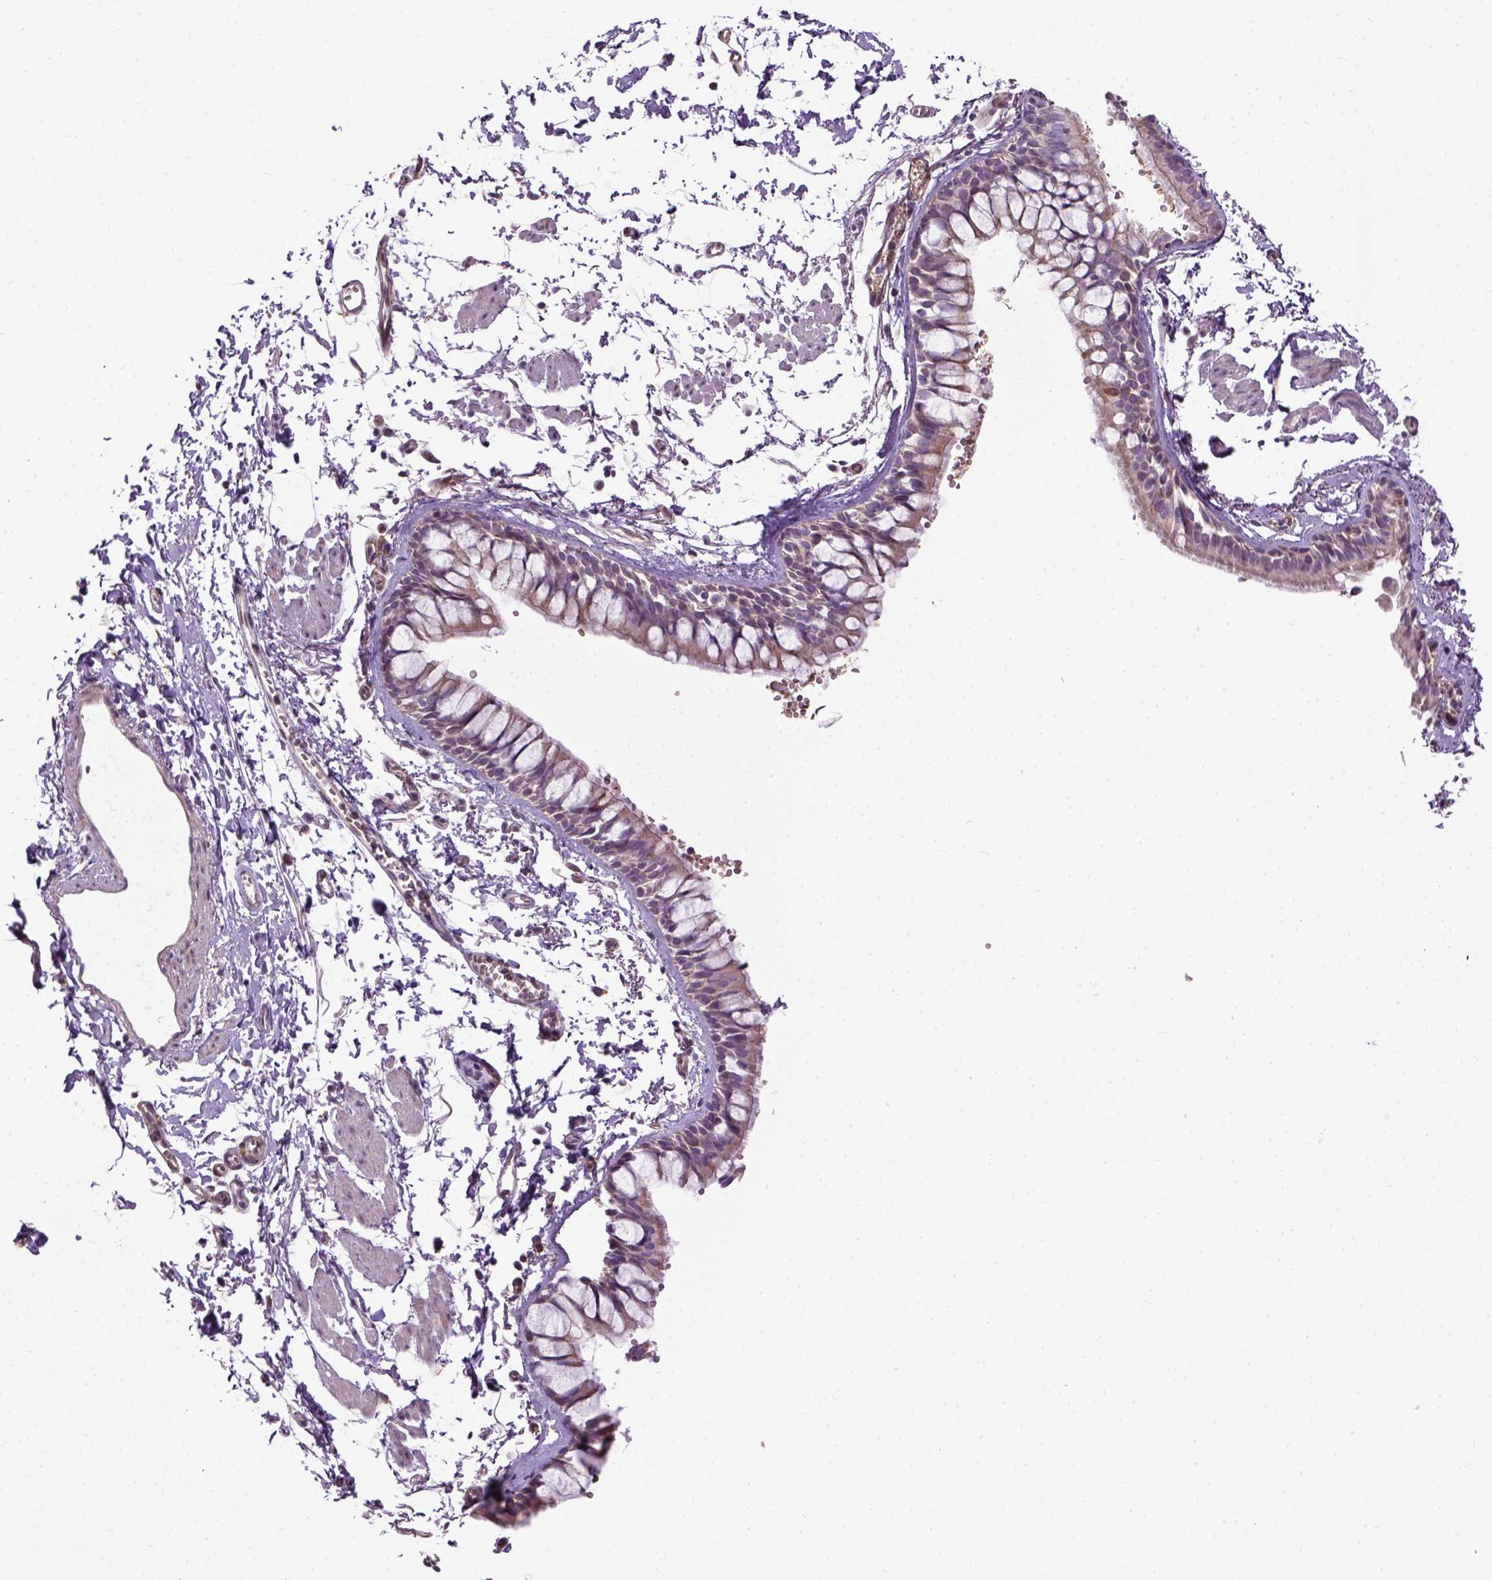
{"staining": {"intensity": "weak", "quantity": "25%-75%", "location": "cytoplasmic/membranous"}, "tissue": "bronchus", "cell_type": "Respiratory epithelial cells", "image_type": "normal", "snomed": [{"axis": "morphology", "description": "Normal tissue, NOS"}, {"axis": "topography", "description": "Cartilage tissue"}, {"axis": "topography", "description": "Bronchus"}], "caption": "Immunohistochemistry (IHC) staining of normal bronchus, which shows low levels of weak cytoplasmic/membranous positivity in about 25%-75% of respiratory epithelial cells indicating weak cytoplasmic/membranous protein staining. The staining was performed using DAB (3,3'-diaminobenzidine) (brown) for protein detection and nuclei were counterstained in hematoxylin (blue).", "gene": "XK", "patient": {"sex": "female", "age": 59}}